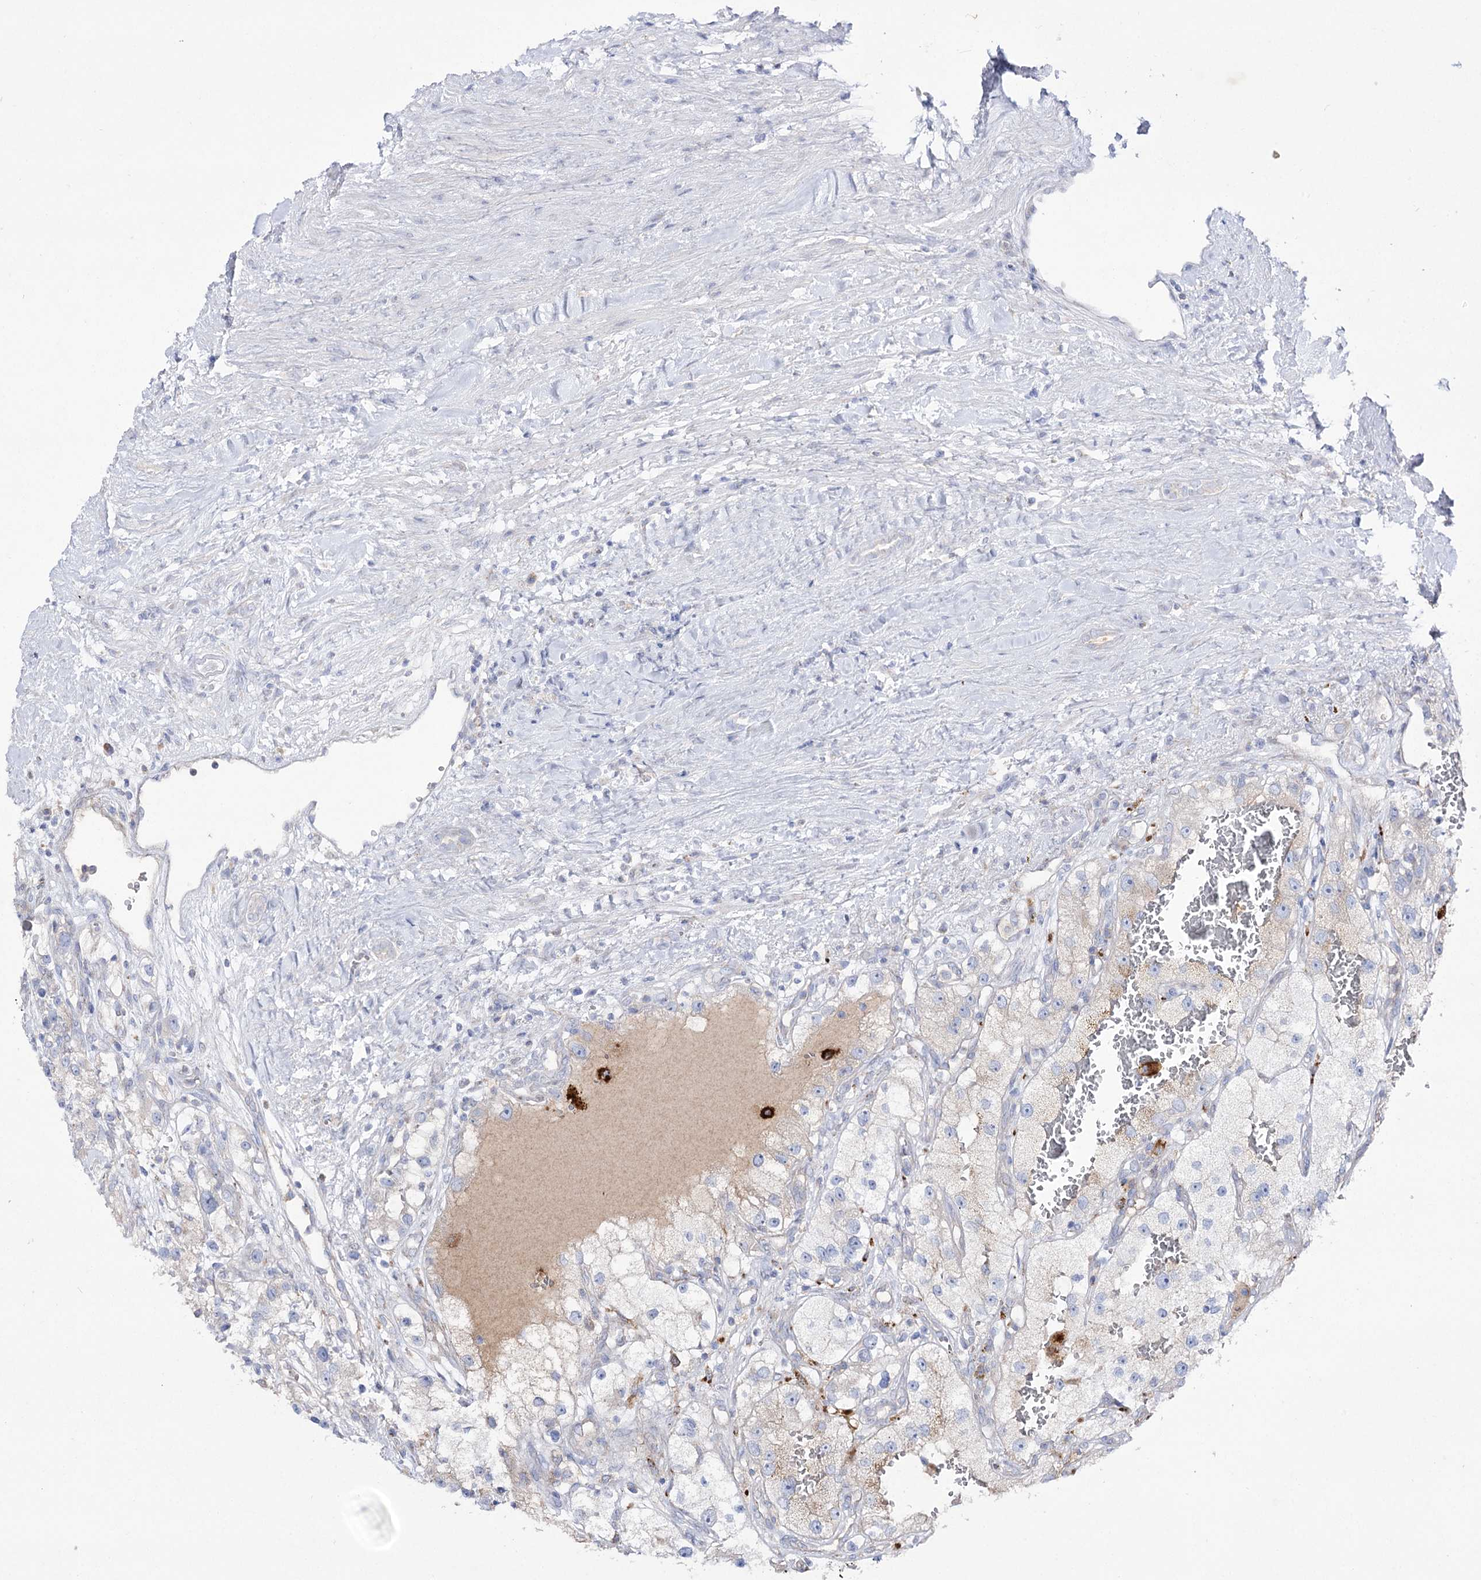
{"staining": {"intensity": "negative", "quantity": "none", "location": "none"}, "tissue": "renal cancer", "cell_type": "Tumor cells", "image_type": "cancer", "snomed": [{"axis": "morphology", "description": "Adenocarcinoma, NOS"}, {"axis": "topography", "description": "Kidney"}], "caption": "The IHC photomicrograph has no significant staining in tumor cells of renal cancer tissue.", "gene": "NAGLU", "patient": {"sex": "female", "age": 57}}